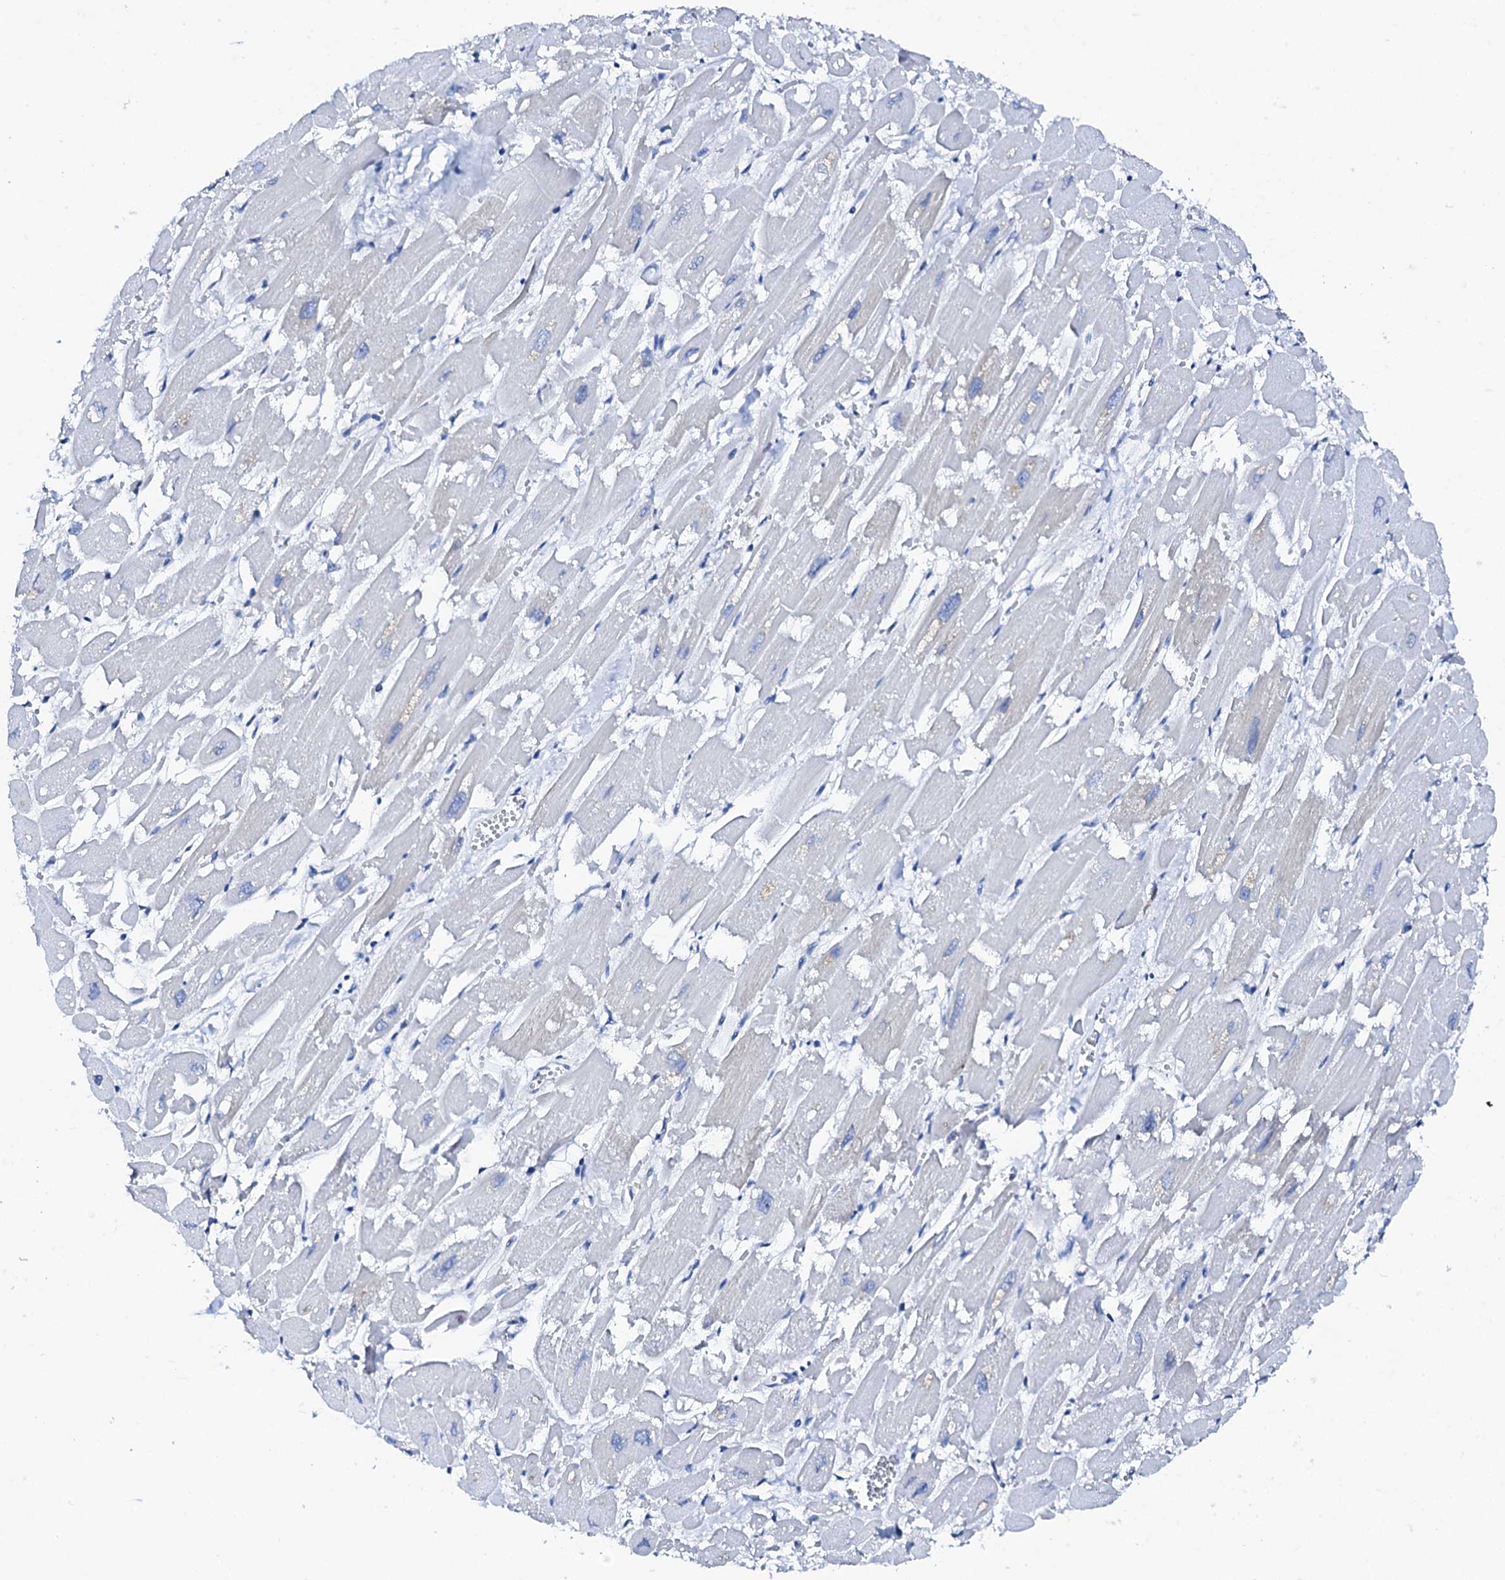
{"staining": {"intensity": "negative", "quantity": "none", "location": "none"}, "tissue": "heart muscle", "cell_type": "Cardiomyocytes", "image_type": "normal", "snomed": [{"axis": "morphology", "description": "Normal tissue, NOS"}, {"axis": "topography", "description": "Heart"}], "caption": "Immunohistochemical staining of normal human heart muscle shows no significant positivity in cardiomyocytes.", "gene": "PTH", "patient": {"sex": "male", "age": 54}}